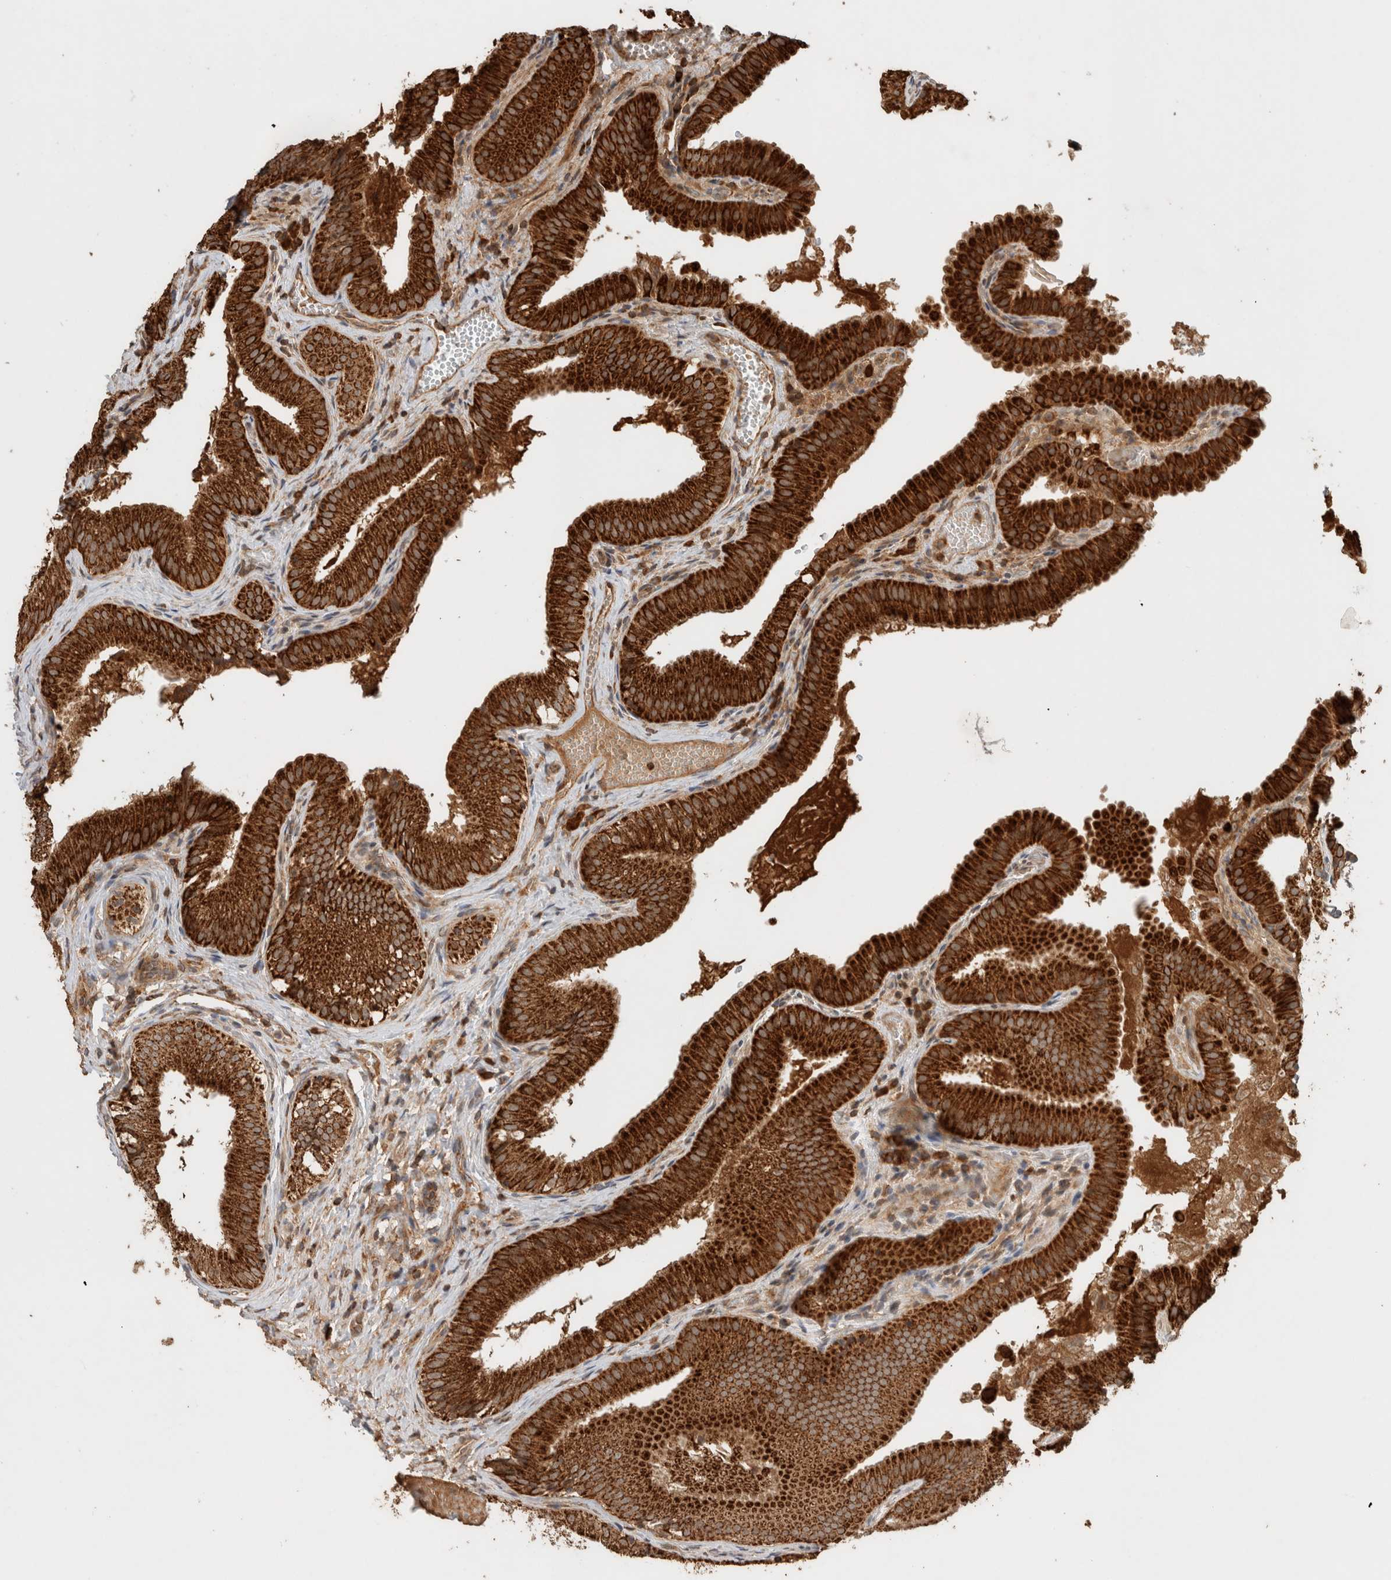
{"staining": {"intensity": "strong", "quantity": ">75%", "location": "cytoplasmic/membranous"}, "tissue": "gallbladder", "cell_type": "Glandular cells", "image_type": "normal", "snomed": [{"axis": "morphology", "description": "Normal tissue, NOS"}, {"axis": "topography", "description": "Gallbladder"}], "caption": "The histopathology image displays staining of normal gallbladder, revealing strong cytoplasmic/membranous protein staining (brown color) within glandular cells. (IHC, brightfield microscopy, high magnification).", "gene": "EIF2B3", "patient": {"sex": "female", "age": 30}}